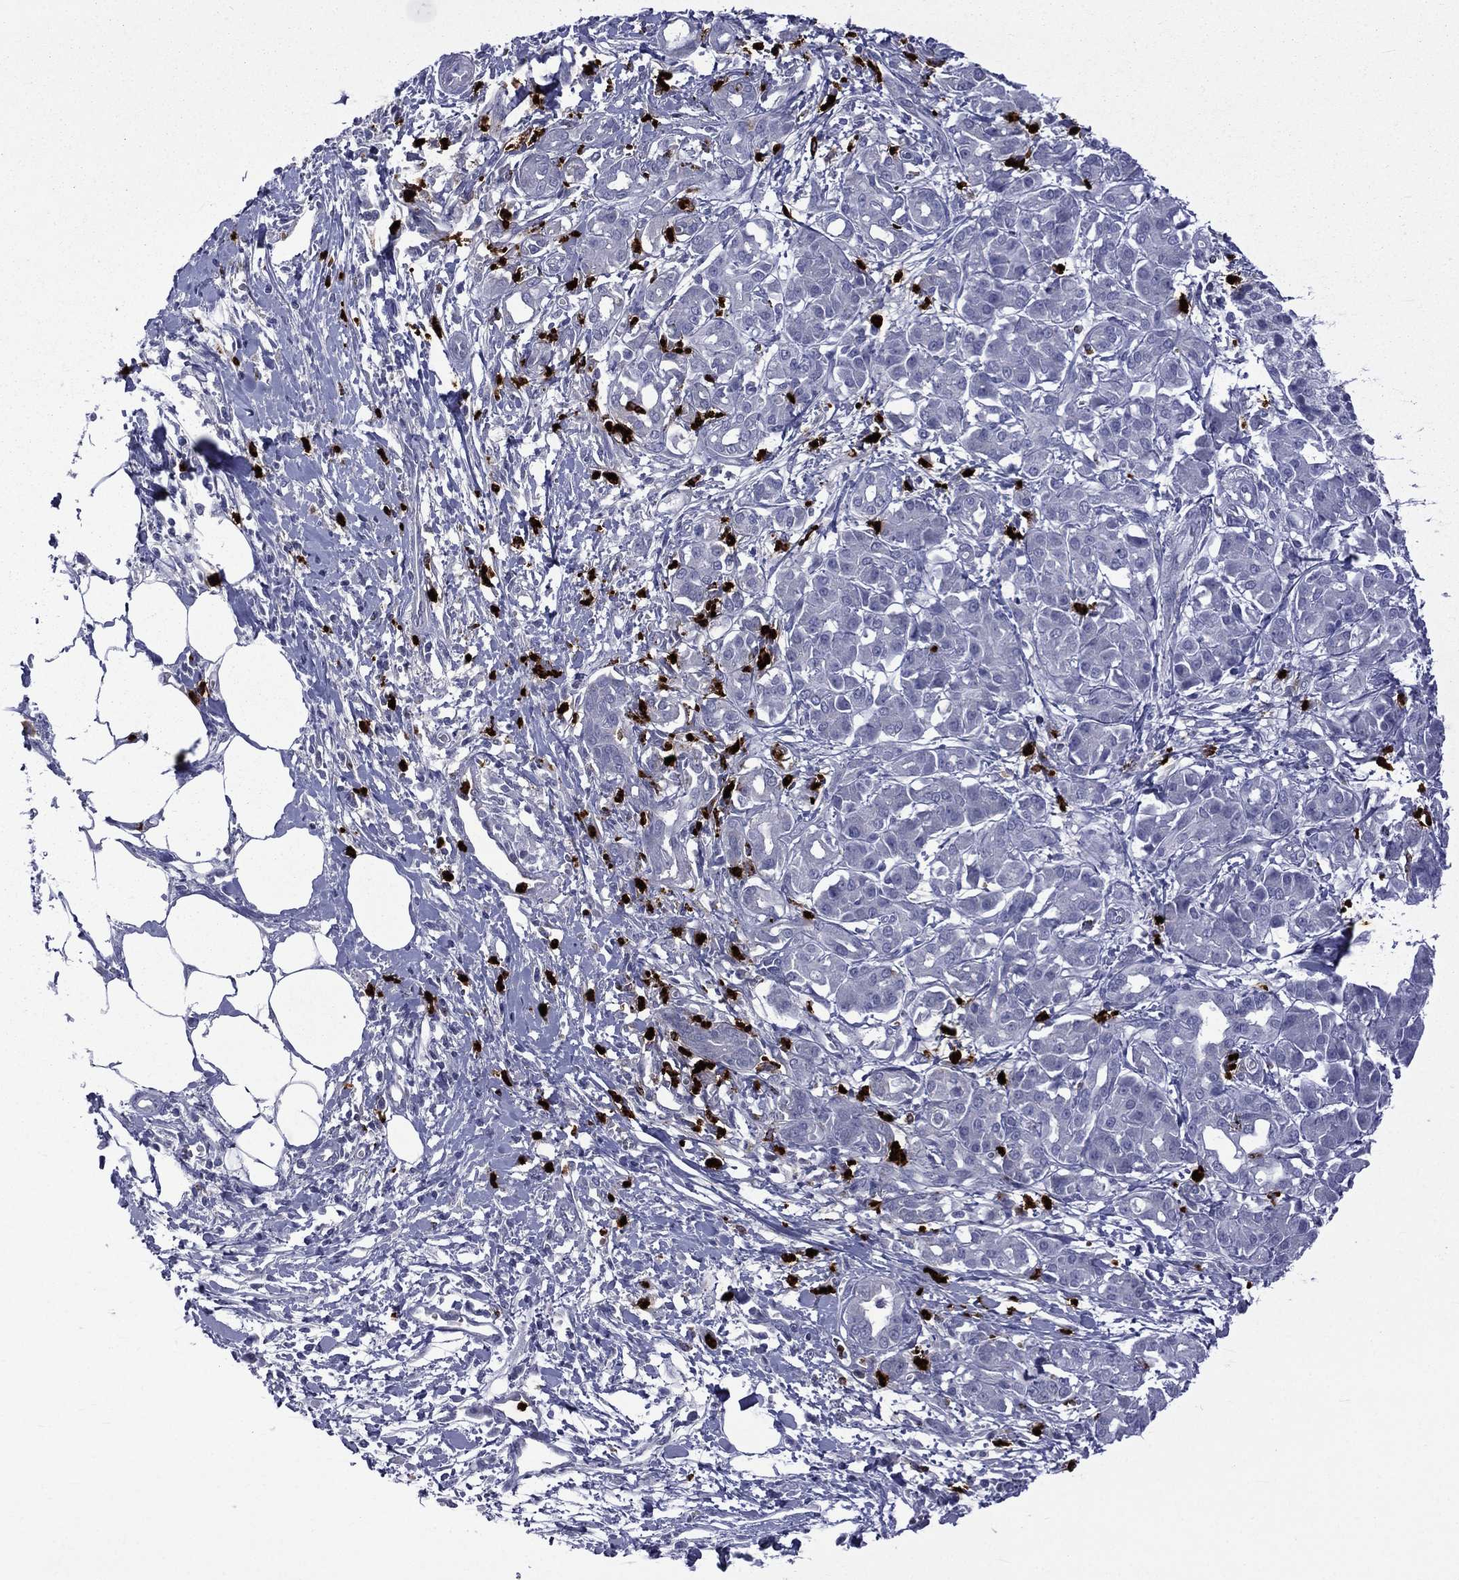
{"staining": {"intensity": "negative", "quantity": "none", "location": "none"}, "tissue": "pancreatic cancer", "cell_type": "Tumor cells", "image_type": "cancer", "snomed": [{"axis": "morphology", "description": "Adenocarcinoma, NOS"}, {"axis": "topography", "description": "Pancreas"}], "caption": "Immunohistochemistry (IHC) image of human adenocarcinoma (pancreatic) stained for a protein (brown), which reveals no expression in tumor cells.", "gene": "ELANE", "patient": {"sex": "male", "age": 72}}